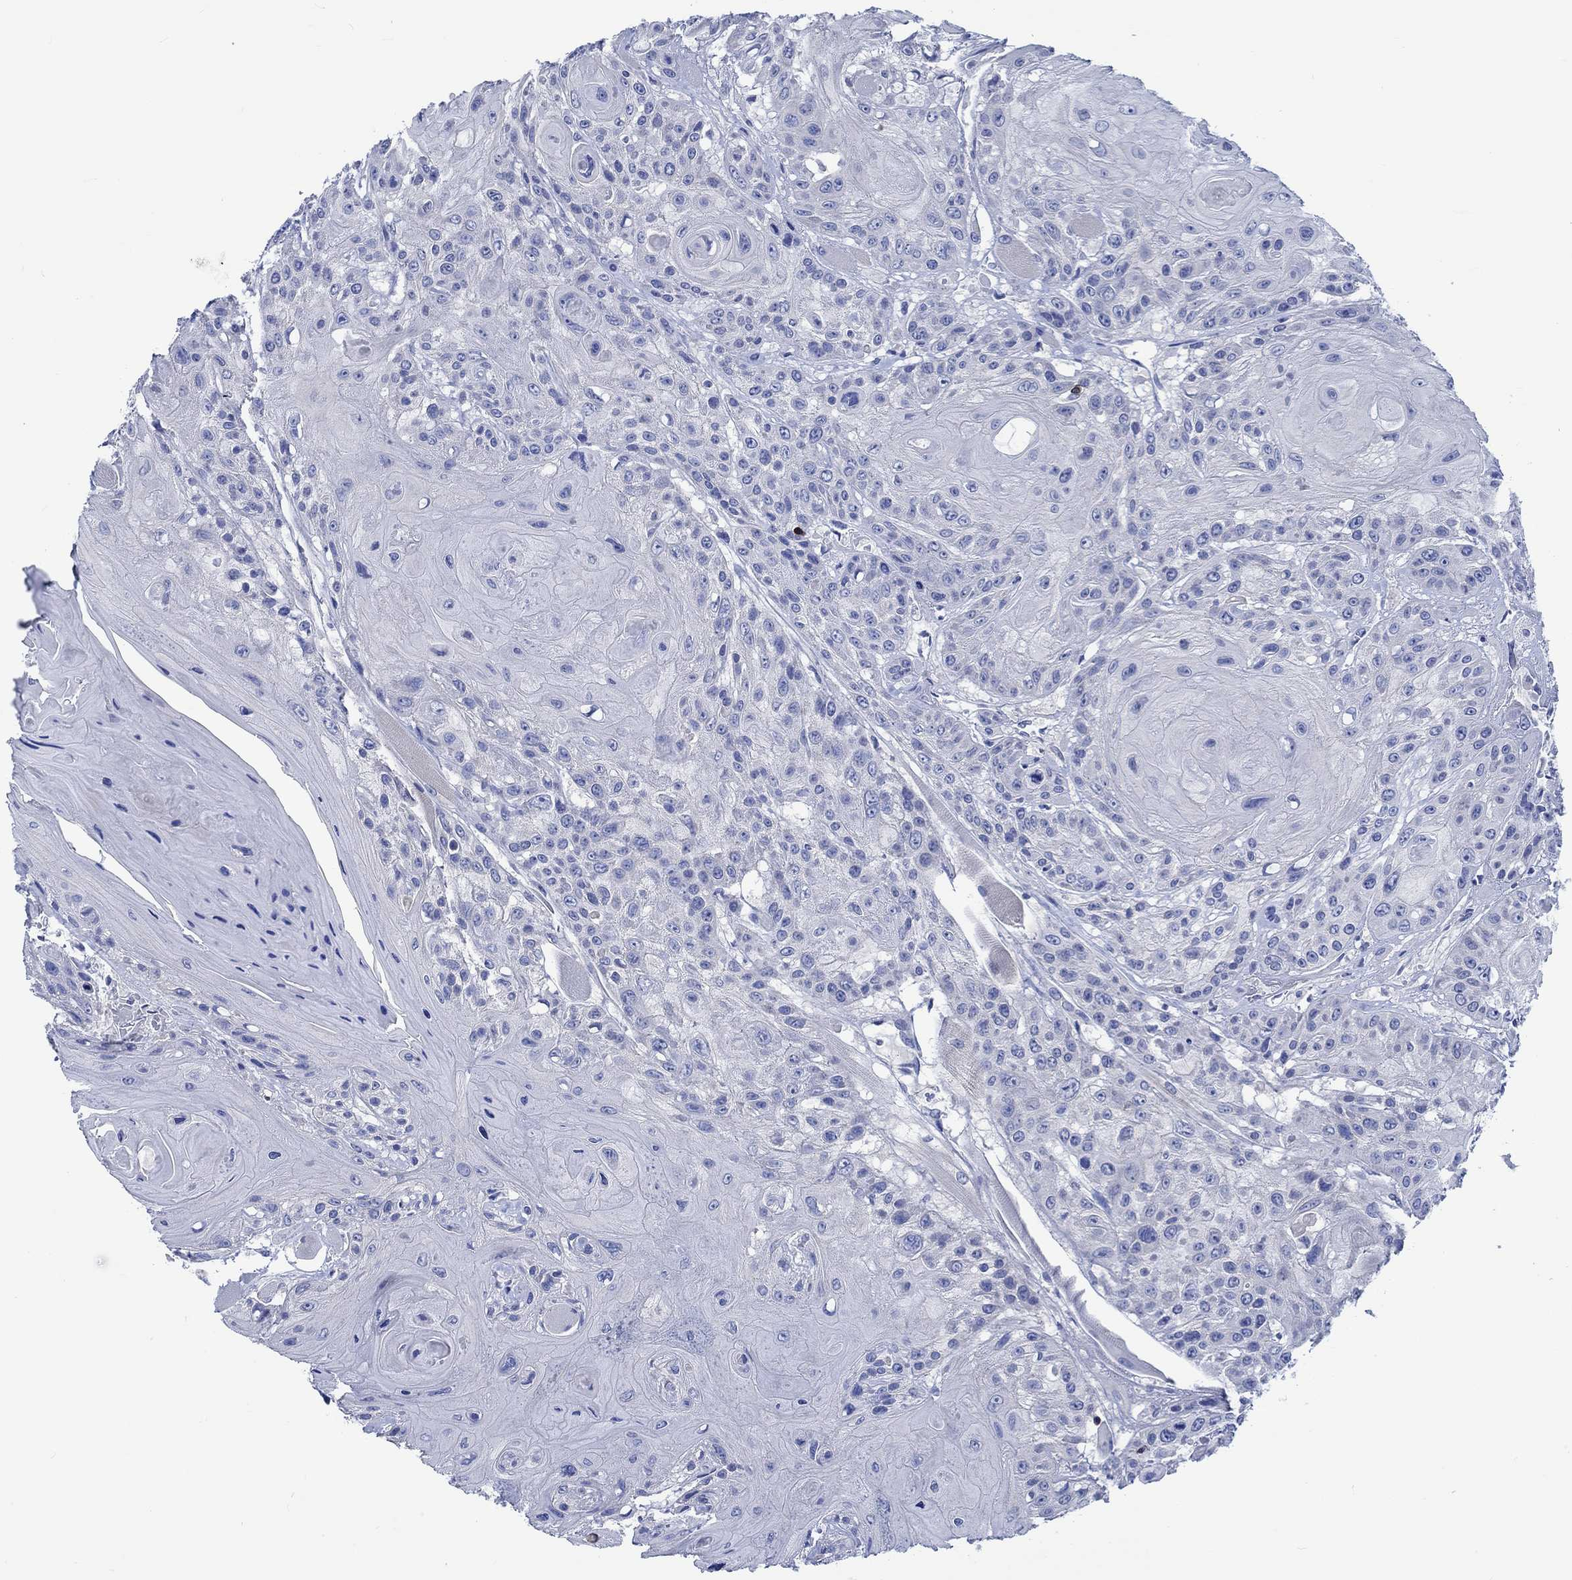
{"staining": {"intensity": "negative", "quantity": "none", "location": "none"}, "tissue": "head and neck cancer", "cell_type": "Tumor cells", "image_type": "cancer", "snomed": [{"axis": "morphology", "description": "Squamous cell carcinoma, NOS"}, {"axis": "topography", "description": "Head-Neck"}], "caption": "High magnification brightfield microscopy of head and neck squamous cell carcinoma stained with DAB (3,3'-diaminobenzidine) (brown) and counterstained with hematoxylin (blue): tumor cells show no significant positivity.", "gene": "PTPRN2", "patient": {"sex": "female", "age": 59}}